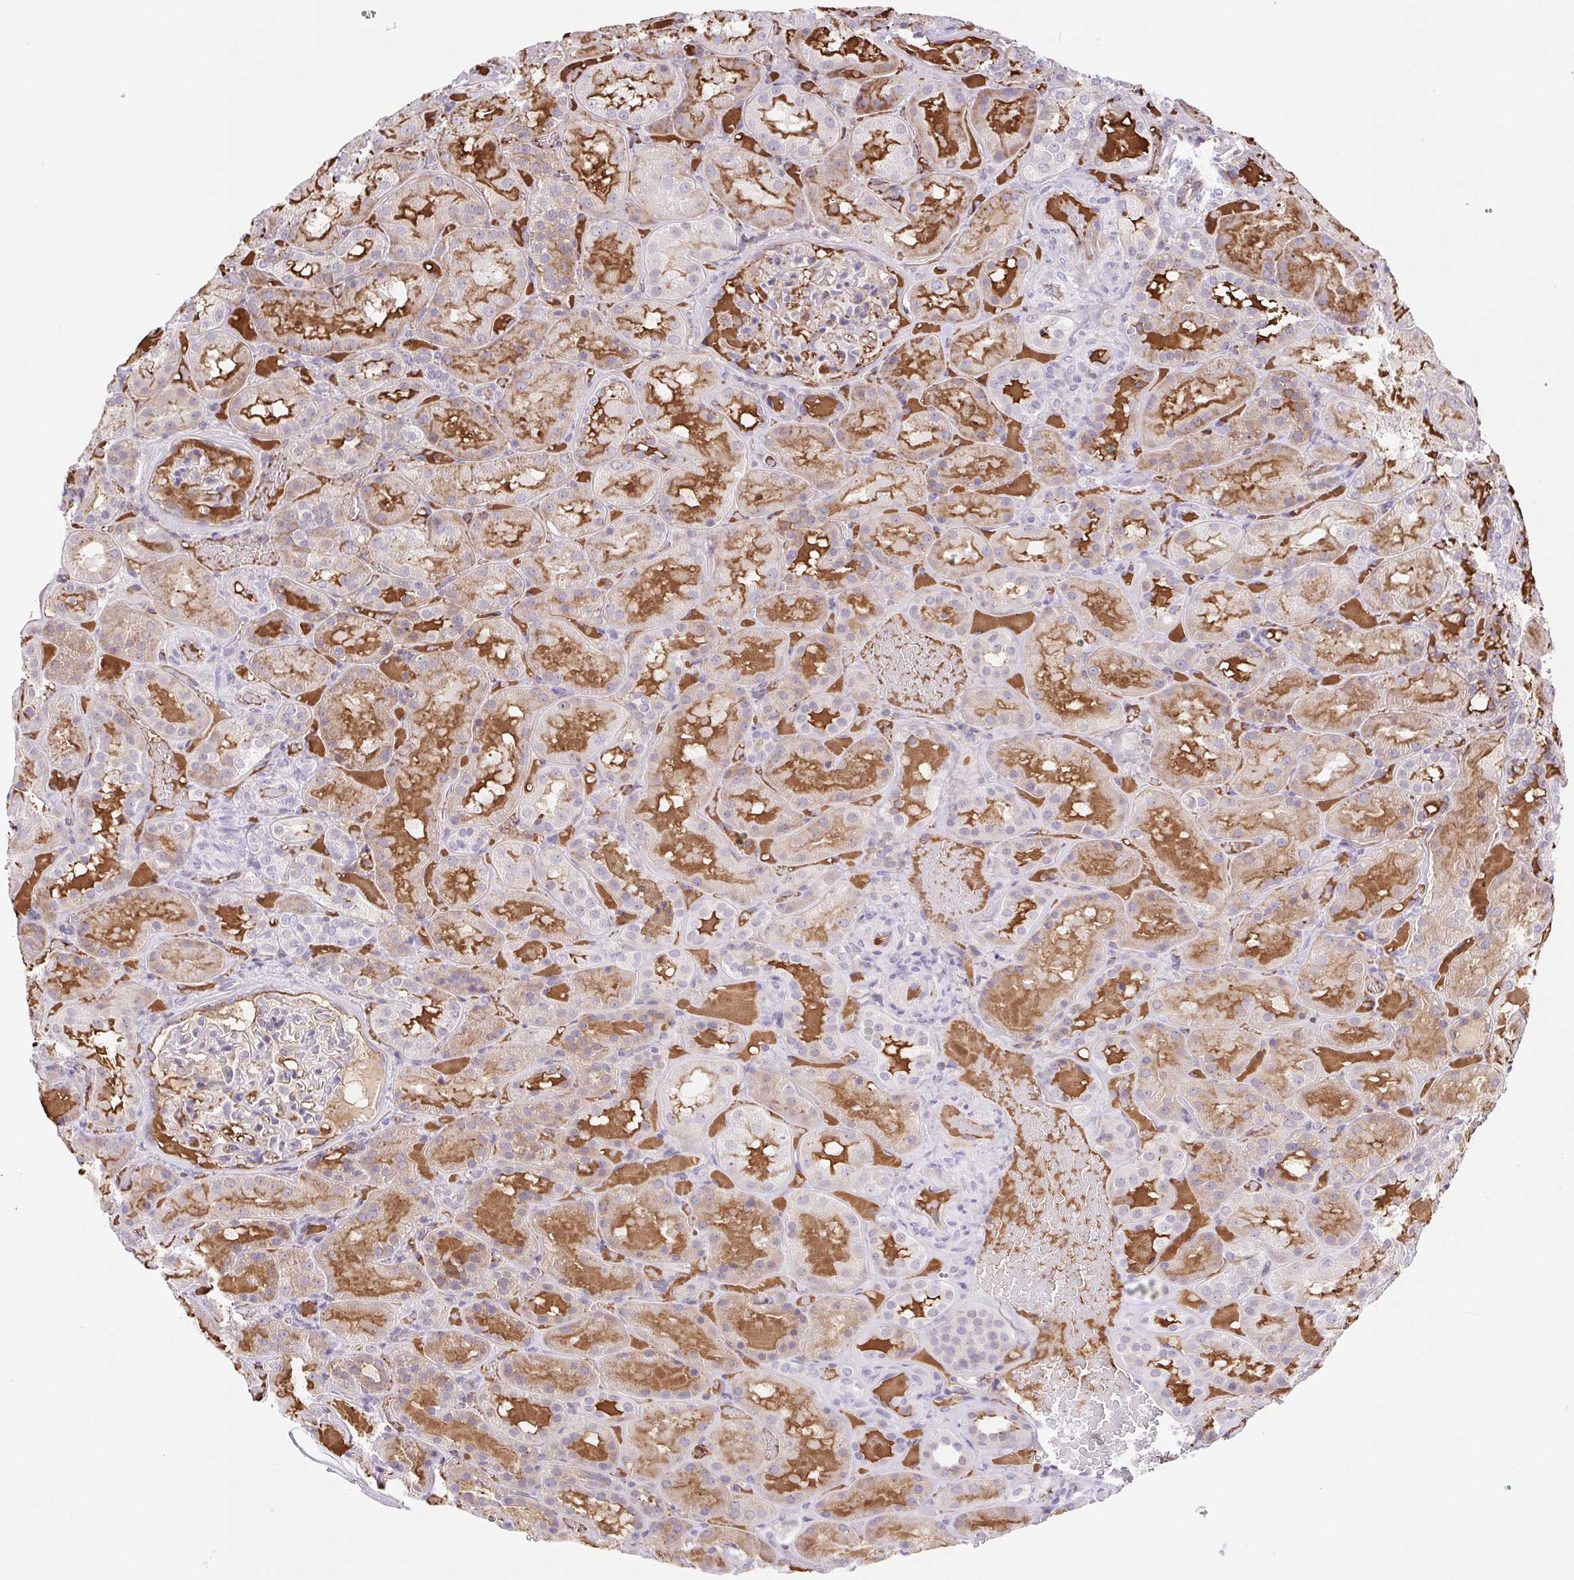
{"staining": {"intensity": "negative", "quantity": "none", "location": "none"}, "tissue": "kidney", "cell_type": "Cells in glomeruli", "image_type": "normal", "snomed": [{"axis": "morphology", "description": "Normal tissue, NOS"}, {"axis": "topography", "description": "Kidney"}], "caption": "Immunohistochemical staining of unremarkable human kidney demonstrates no significant expression in cells in glomeruli.", "gene": "TPRG1", "patient": {"sex": "male", "age": 73}}